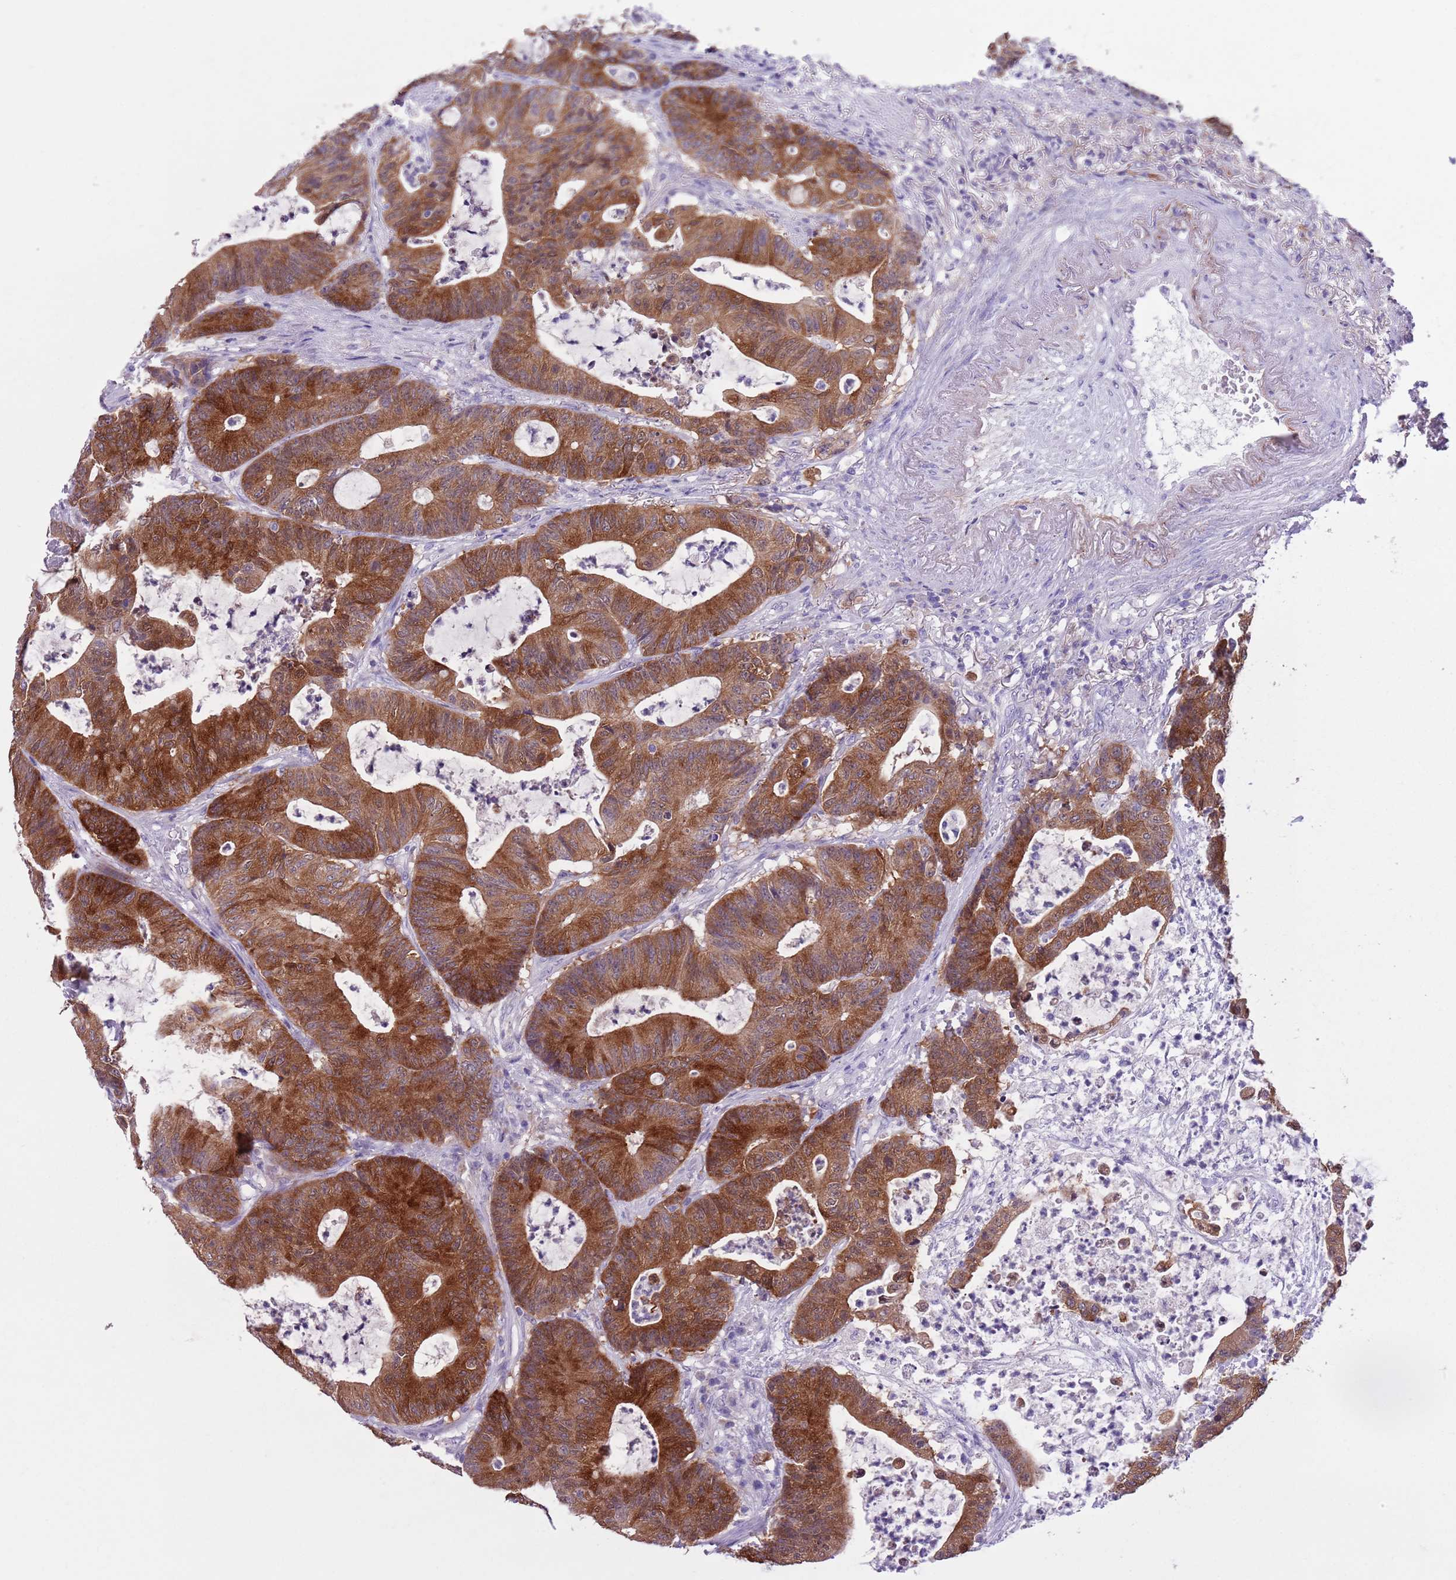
{"staining": {"intensity": "strong", "quantity": ">75%", "location": "cytoplasmic/membranous"}, "tissue": "colorectal cancer", "cell_type": "Tumor cells", "image_type": "cancer", "snomed": [{"axis": "morphology", "description": "Adenocarcinoma, NOS"}, {"axis": "topography", "description": "Colon"}], "caption": "Immunohistochemical staining of colorectal adenocarcinoma displays strong cytoplasmic/membranous protein expression in about >75% of tumor cells.", "gene": "PFKFB2", "patient": {"sex": "female", "age": 84}}